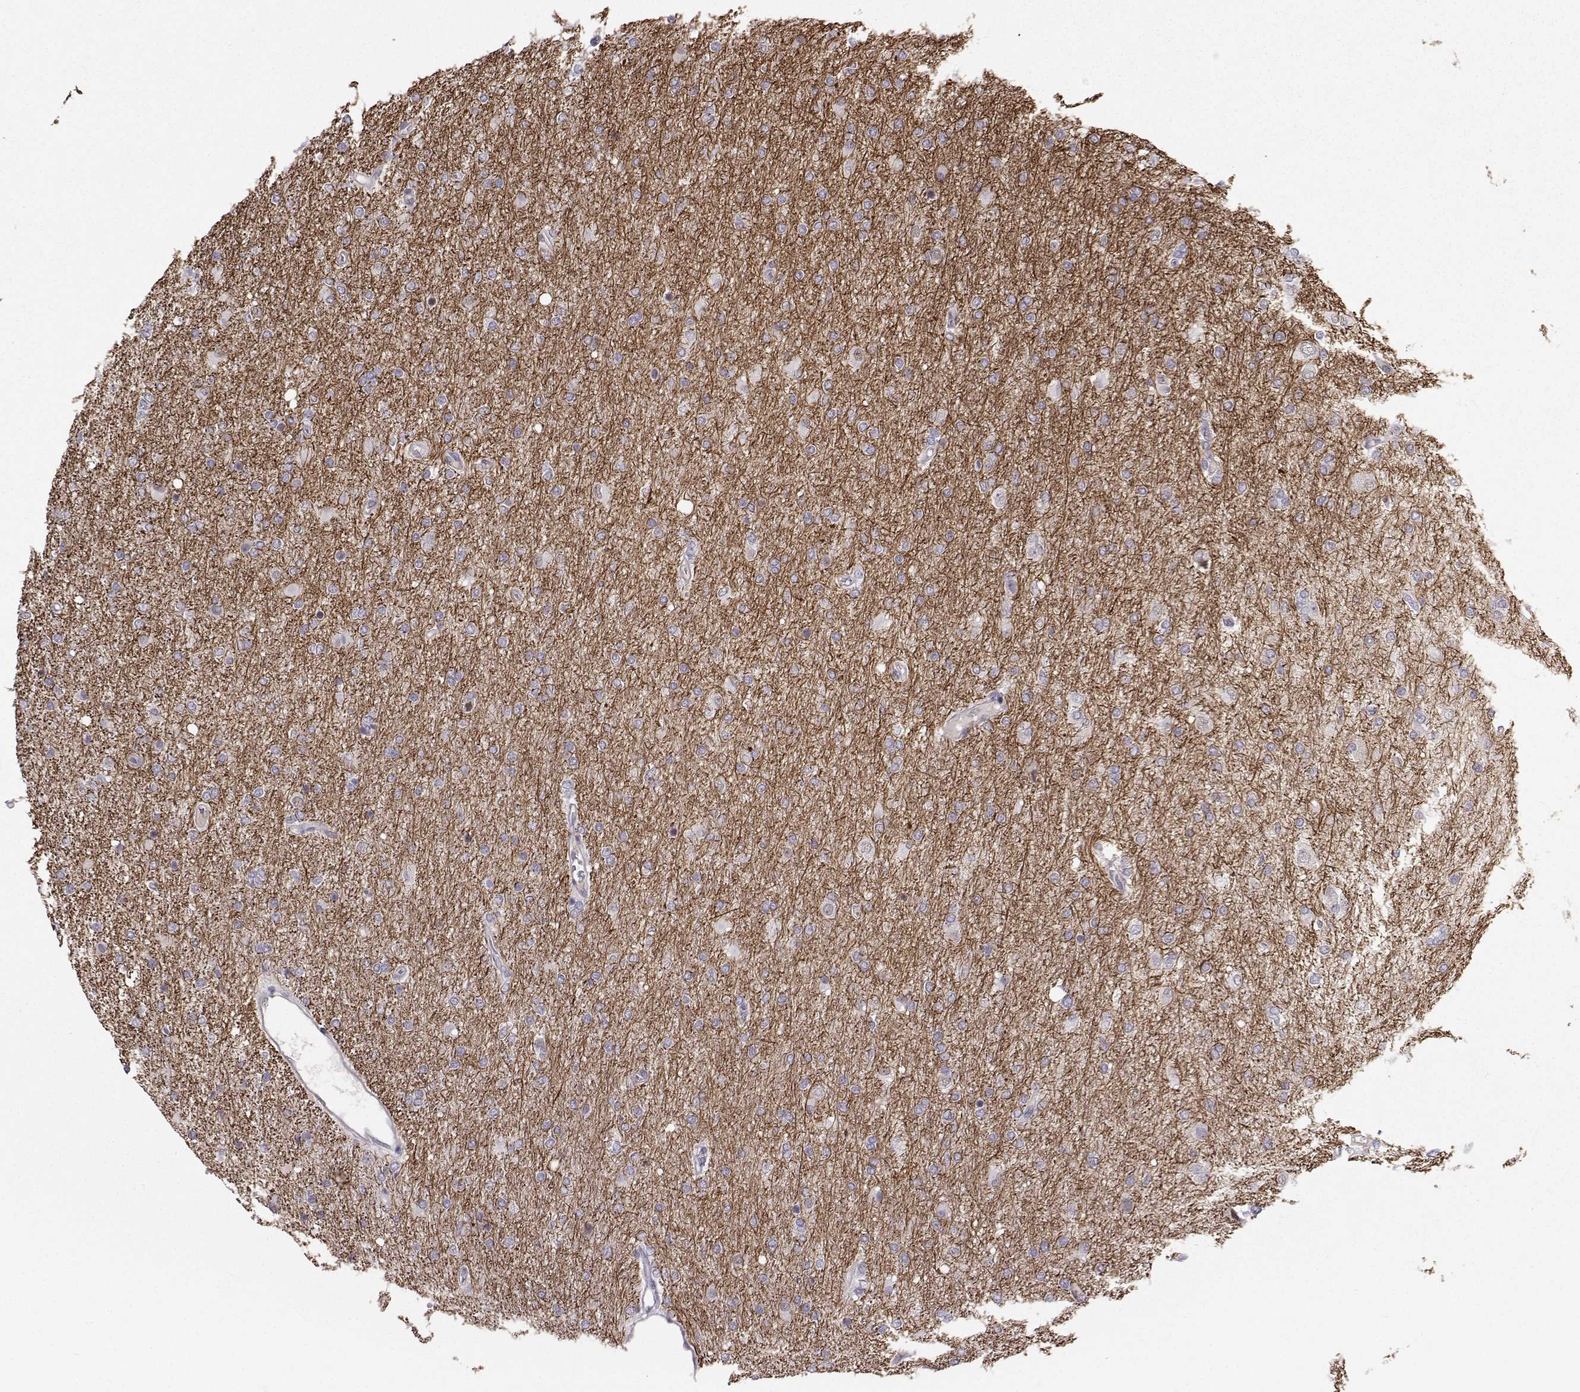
{"staining": {"intensity": "negative", "quantity": "none", "location": "none"}, "tissue": "glioma", "cell_type": "Tumor cells", "image_type": "cancer", "snomed": [{"axis": "morphology", "description": "Glioma, malignant, High grade"}, {"axis": "topography", "description": "Cerebral cortex"}], "caption": "Immunohistochemistry of human glioma displays no staining in tumor cells.", "gene": "PKP2", "patient": {"sex": "male", "age": 70}}